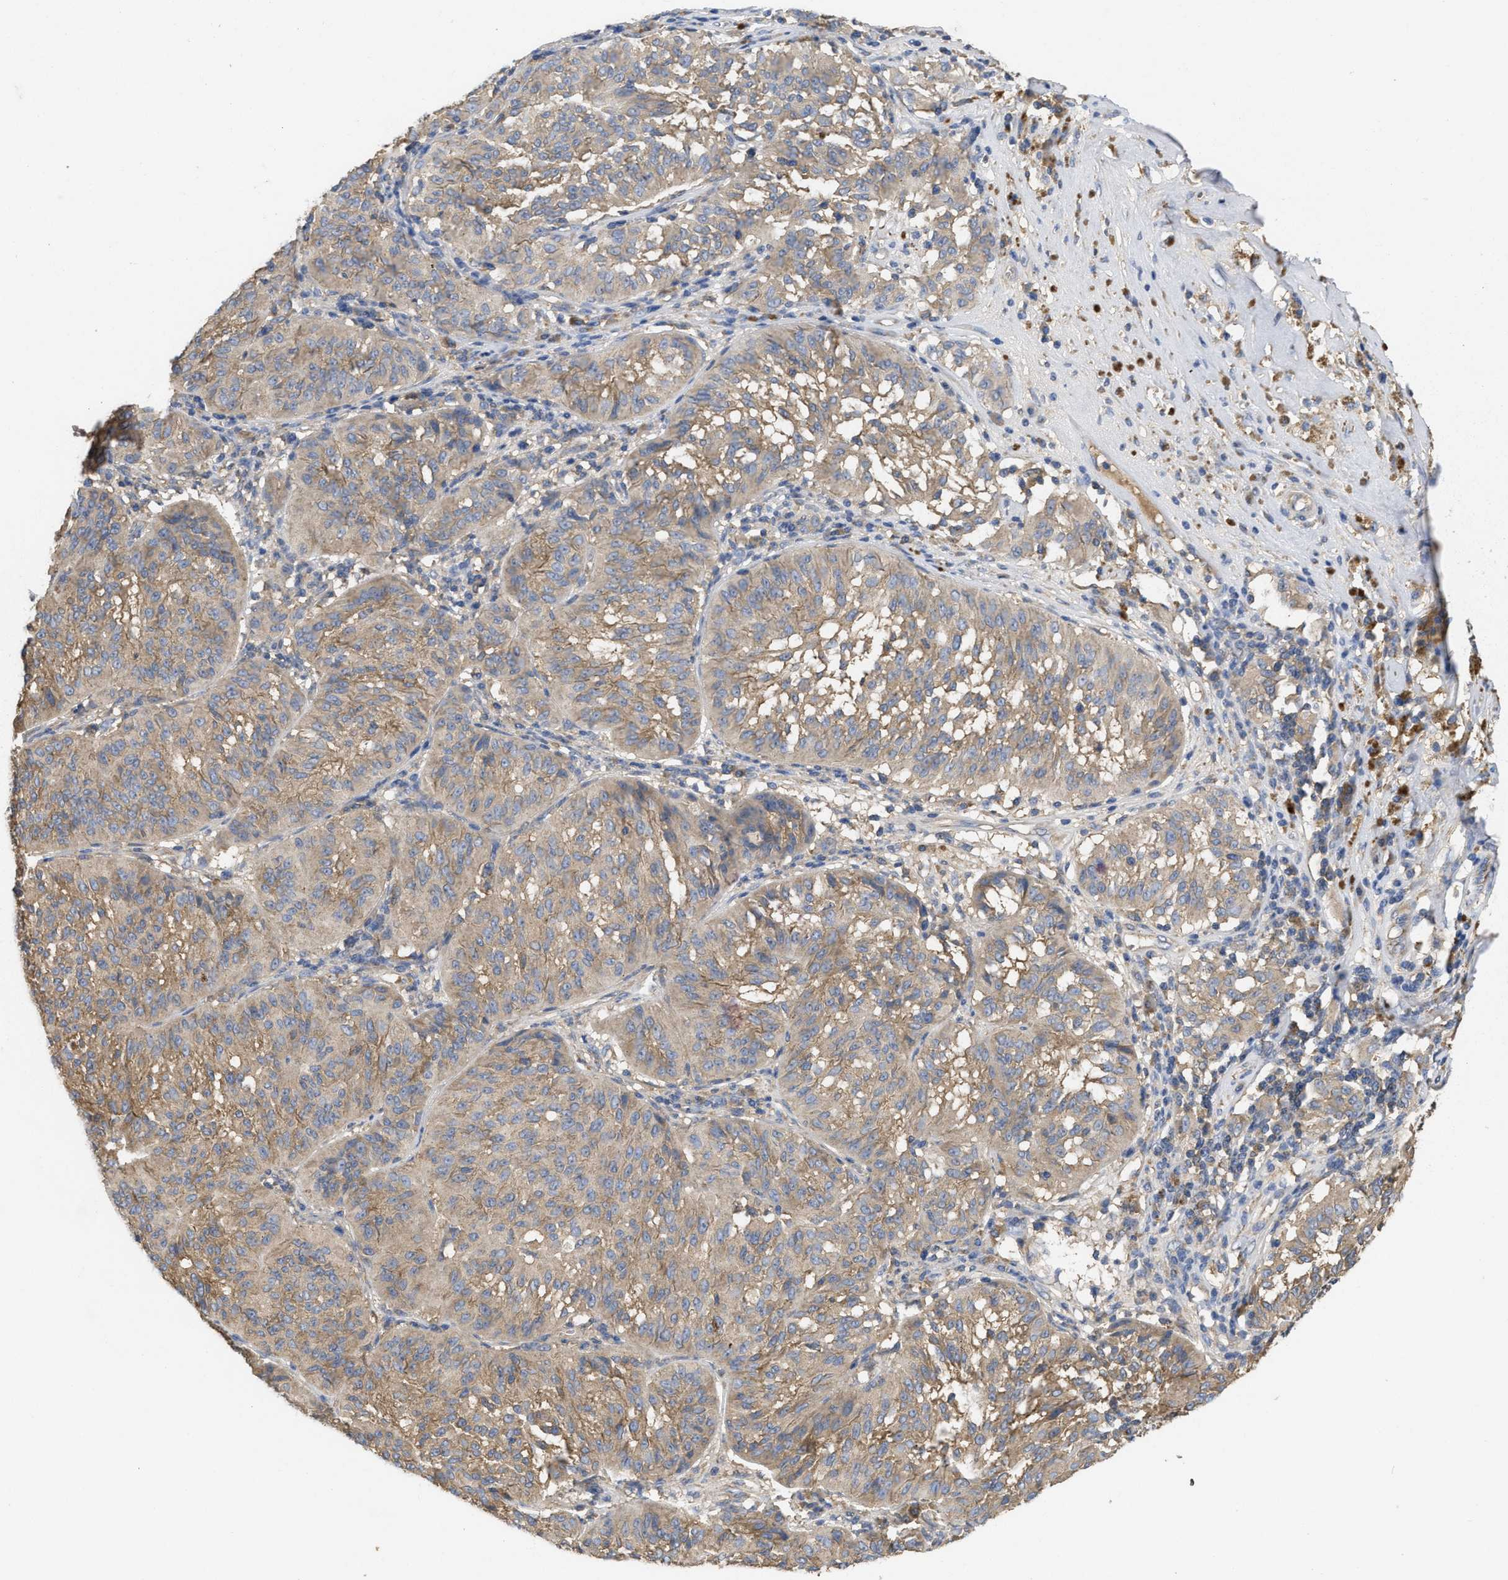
{"staining": {"intensity": "weak", "quantity": ">75%", "location": "cytoplasmic/membranous"}, "tissue": "melanoma", "cell_type": "Tumor cells", "image_type": "cancer", "snomed": [{"axis": "morphology", "description": "Malignant melanoma, NOS"}, {"axis": "topography", "description": "Skin"}], "caption": "Tumor cells exhibit low levels of weak cytoplasmic/membranous expression in approximately >75% of cells in human melanoma.", "gene": "RNF216", "patient": {"sex": "female", "age": 72}}